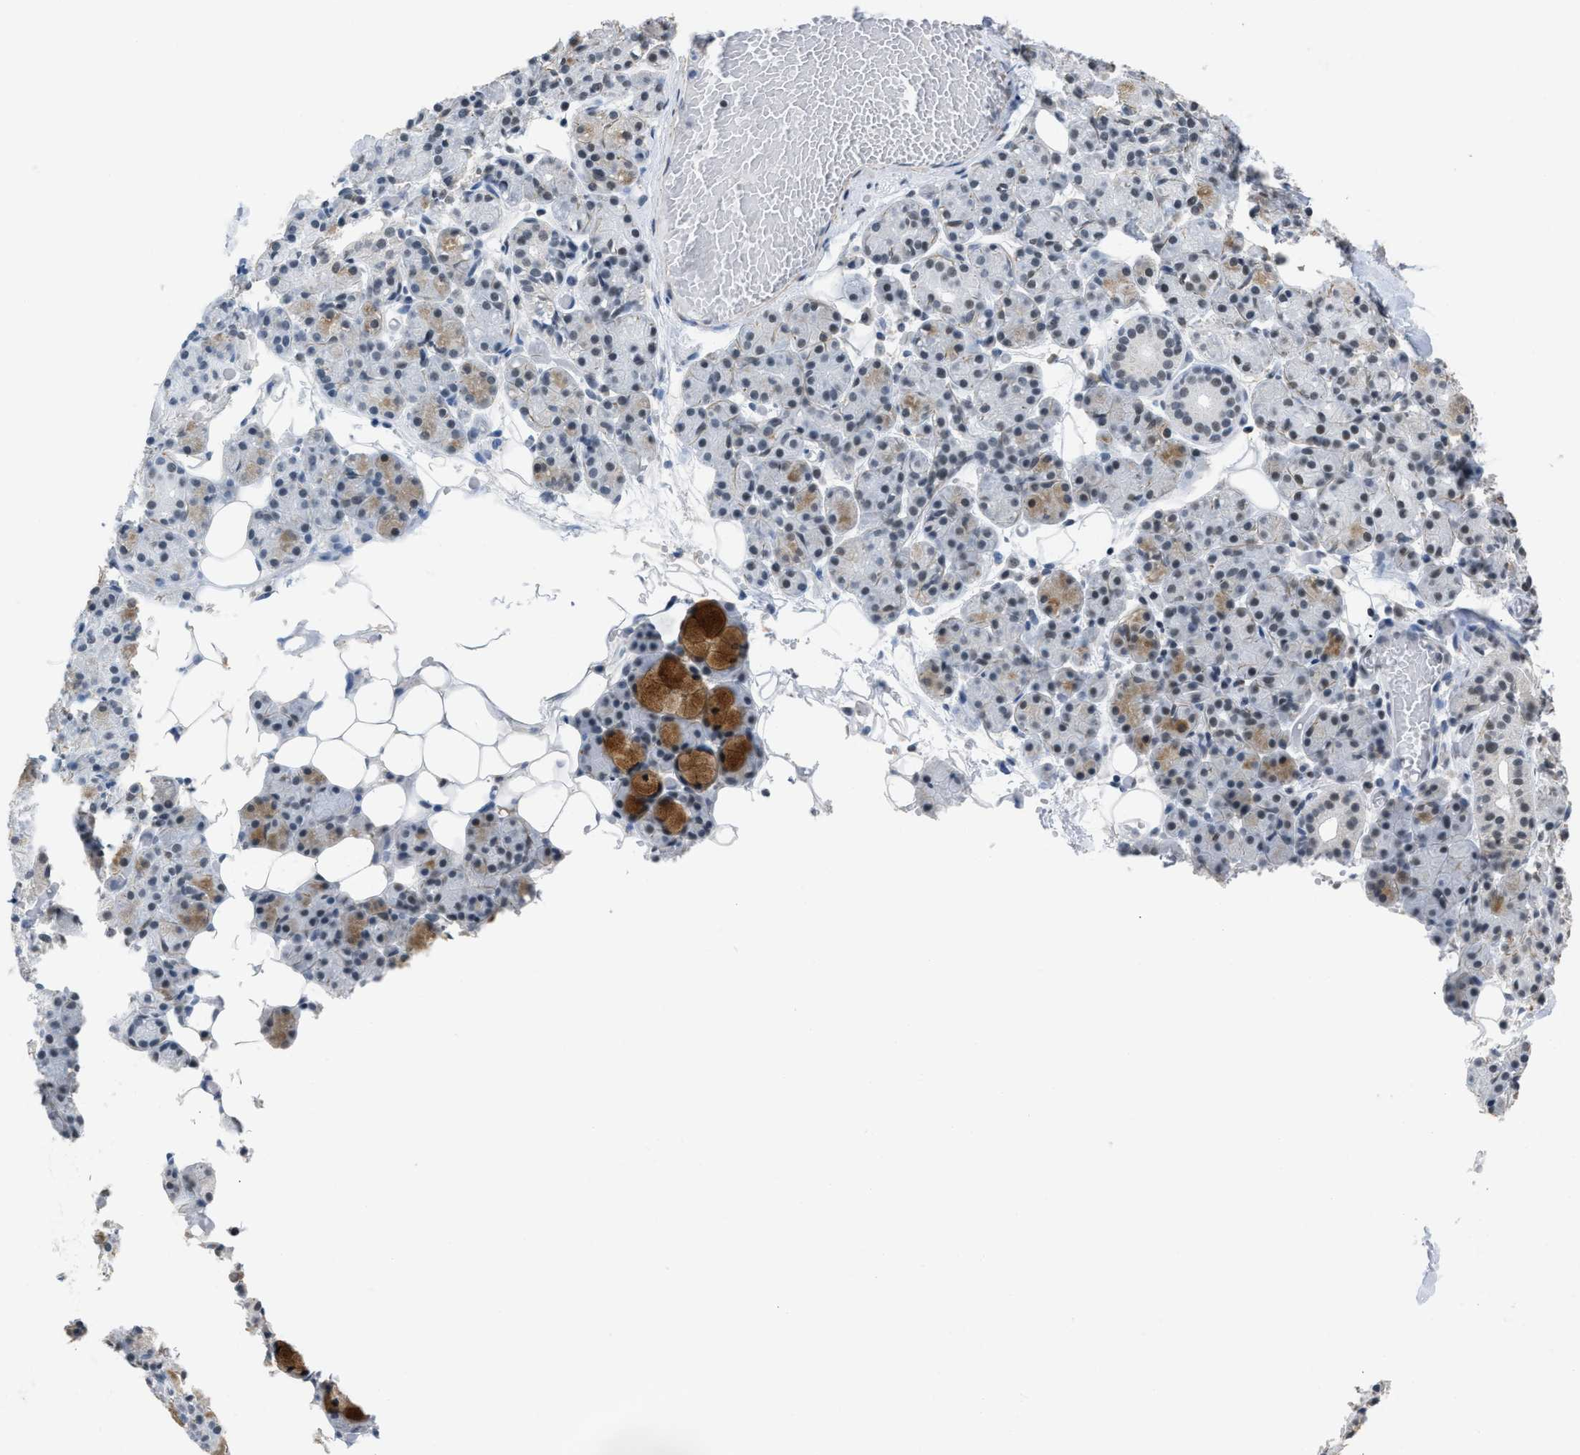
{"staining": {"intensity": "moderate", "quantity": "<25%", "location": "cytoplasmic/membranous"}, "tissue": "salivary gland", "cell_type": "Glandular cells", "image_type": "normal", "snomed": [{"axis": "morphology", "description": "Normal tissue, NOS"}, {"axis": "topography", "description": "Salivary gland"}], "caption": "Immunohistochemistry image of unremarkable salivary gland stained for a protein (brown), which shows low levels of moderate cytoplasmic/membranous expression in about <25% of glandular cells.", "gene": "SCAF4", "patient": {"sex": "male", "age": 63}}